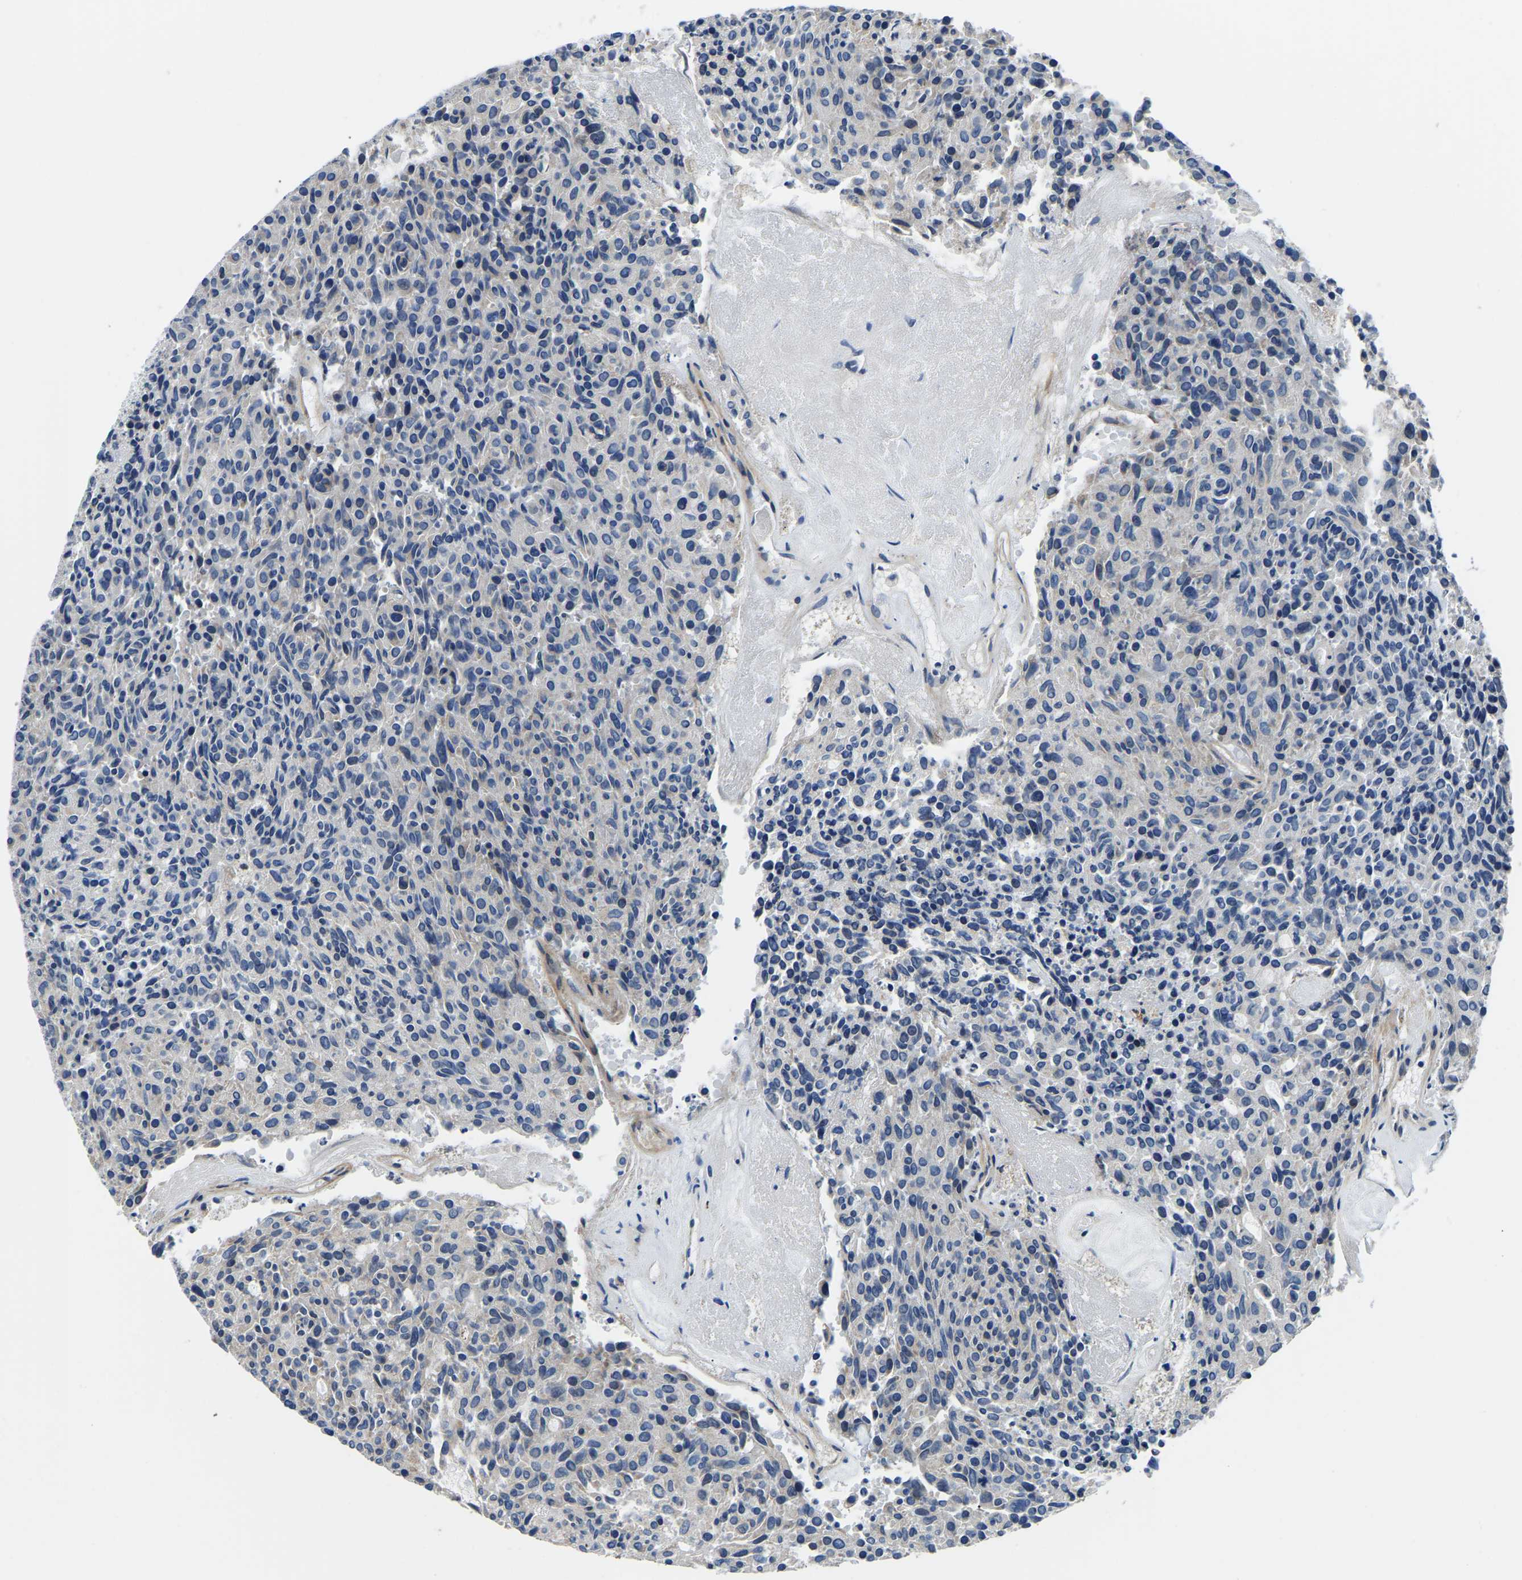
{"staining": {"intensity": "weak", "quantity": "<25%", "location": "cytoplasmic/membranous"}, "tissue": "carcinoid", "cell_type": "Tumor cells", "image_type": "cancer", "snomed": [{"axis": "morphology", "description": "Carcinoid, malignant, NOS"}, {"axis": "topography", "description": "Pancreas"}], "caption": "Image shows no significant protein positivity in tumor cells of carcinoid. The staining is performed using DAB (3,3'-diaminobenzidine) brown chromogen with nuclei counter-stained in using hematoxylin.", "gene": "LIAS", "patient": {"sex": "female", "age": 54}}